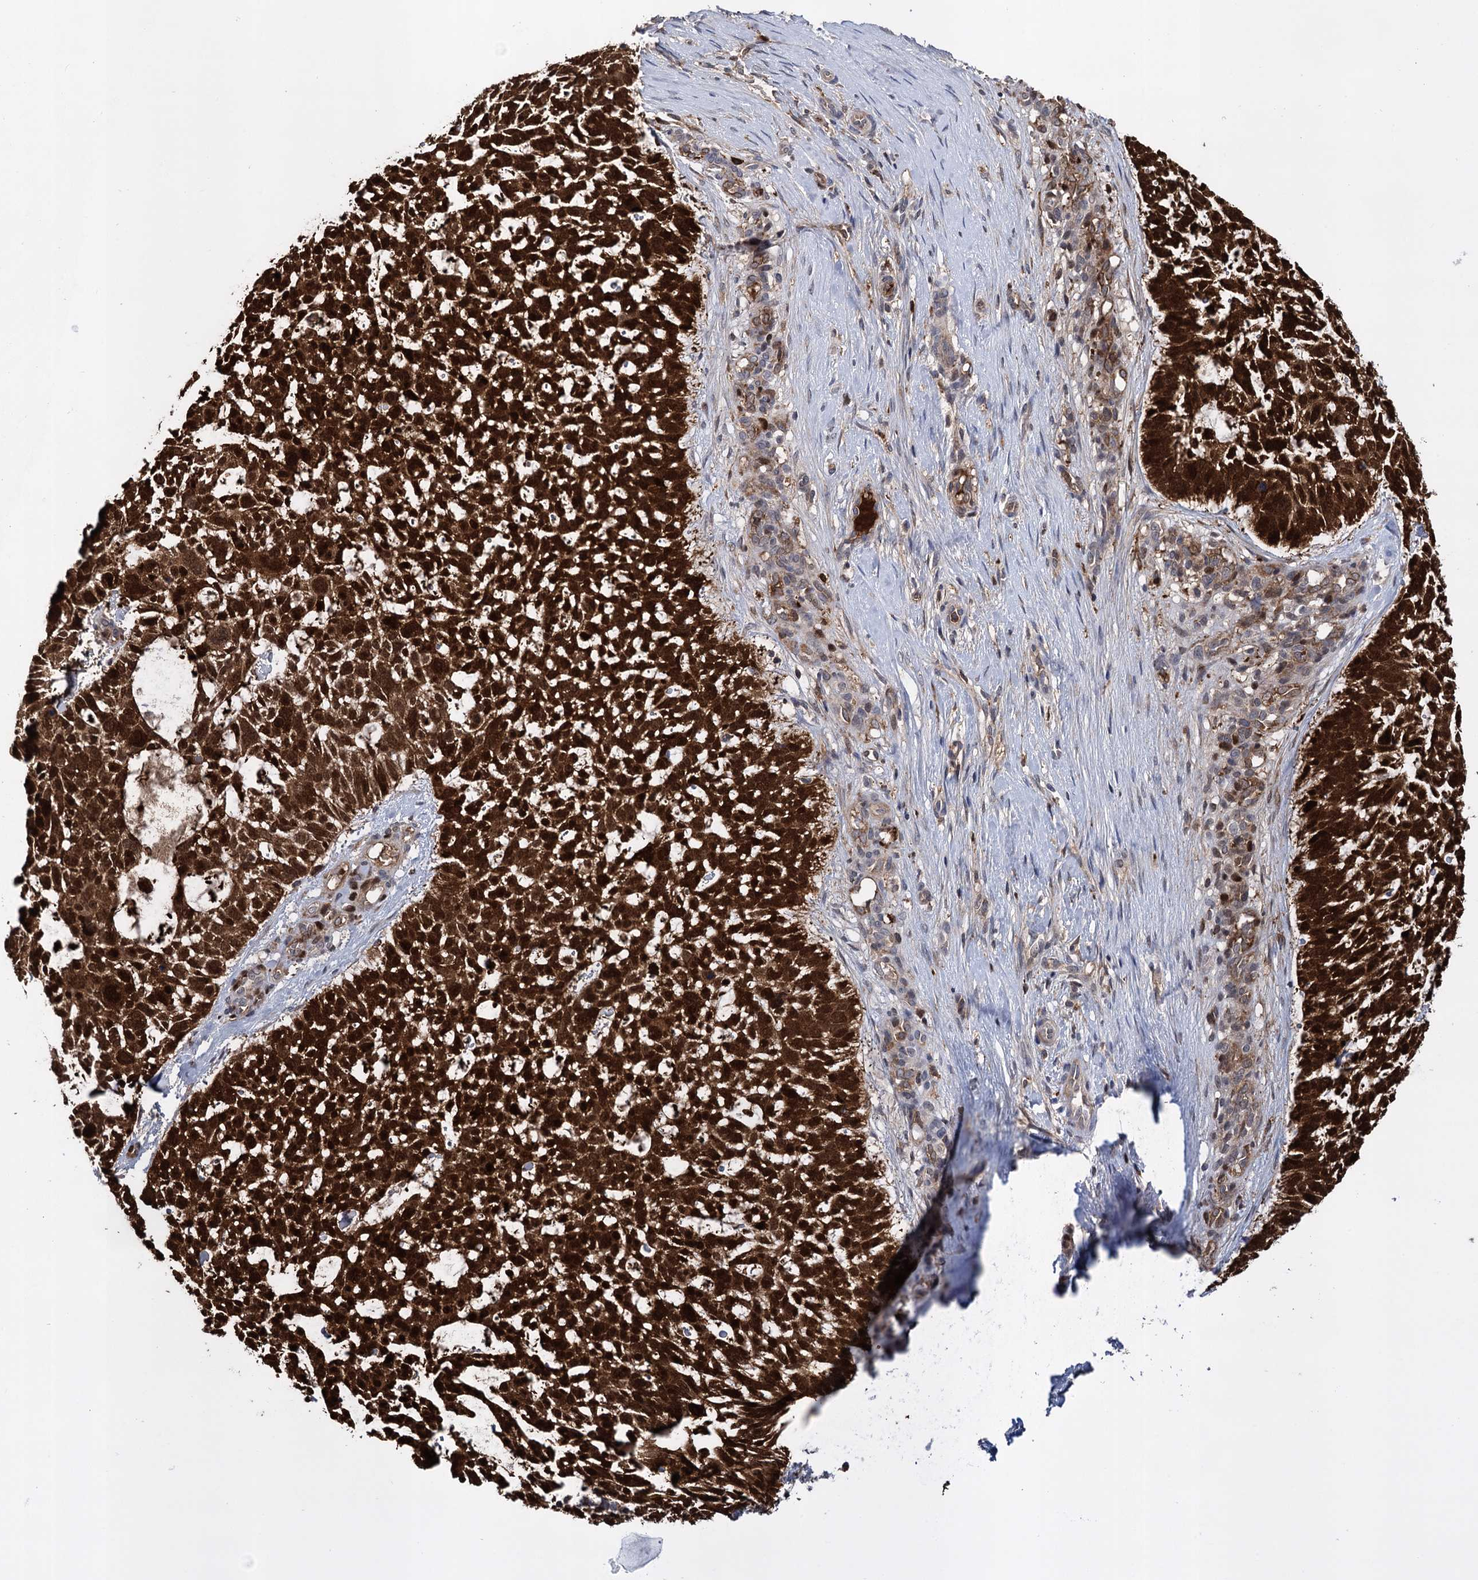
{"staining": {"intensity": "strong", "quantity": ">75%", "location": "cytoplasmic/membranous,nuclear"}, "tissue": "skin cancer", "cell_type": "Tumor cells", "image_type": "cancer", "snomed": [{"axis": "morphology", "description": "Basal cell carcinoma"}, {"axis": "topography", "description": "Skin"}], "caption": "Immunohistochemistry of skin basal cell carcinoma shows high levels of strong cytoplasmic/membranous and nuclear positivity in about >75% of tumor cells.", "gene": "GLO1", "patient": {"sex": "male", "age": 88}}